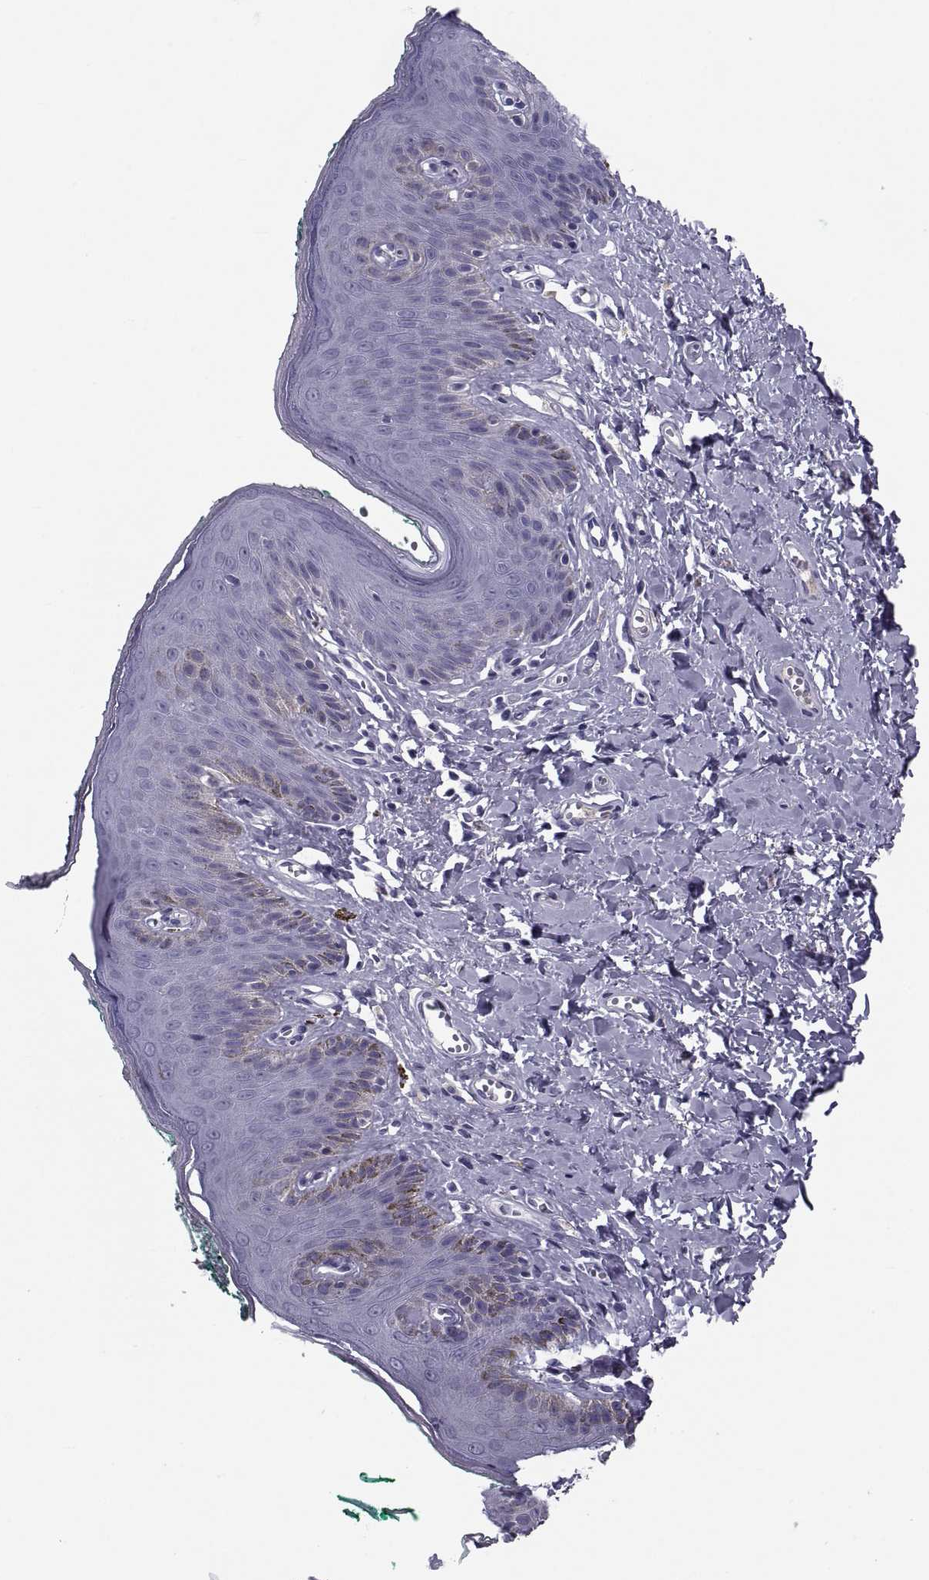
{"staining": {"intensity": "negative", "quantity": "none", "location": "none"}, "tissue": "skin", "cell_type": "Epidermal cells", "image_type": "normal", "snomed": [{"axis": "morphology", "description": "Normal tissue, NOS"}, {"axis": "topography", "description": "Vulva"}], "caption": "The micrograph demonstrates no staining of epidermal cells in normal skin. Nuclei are stained in blue.", "gene": "PDZRN4", "patient": {"sex": "female", "age": 66}}